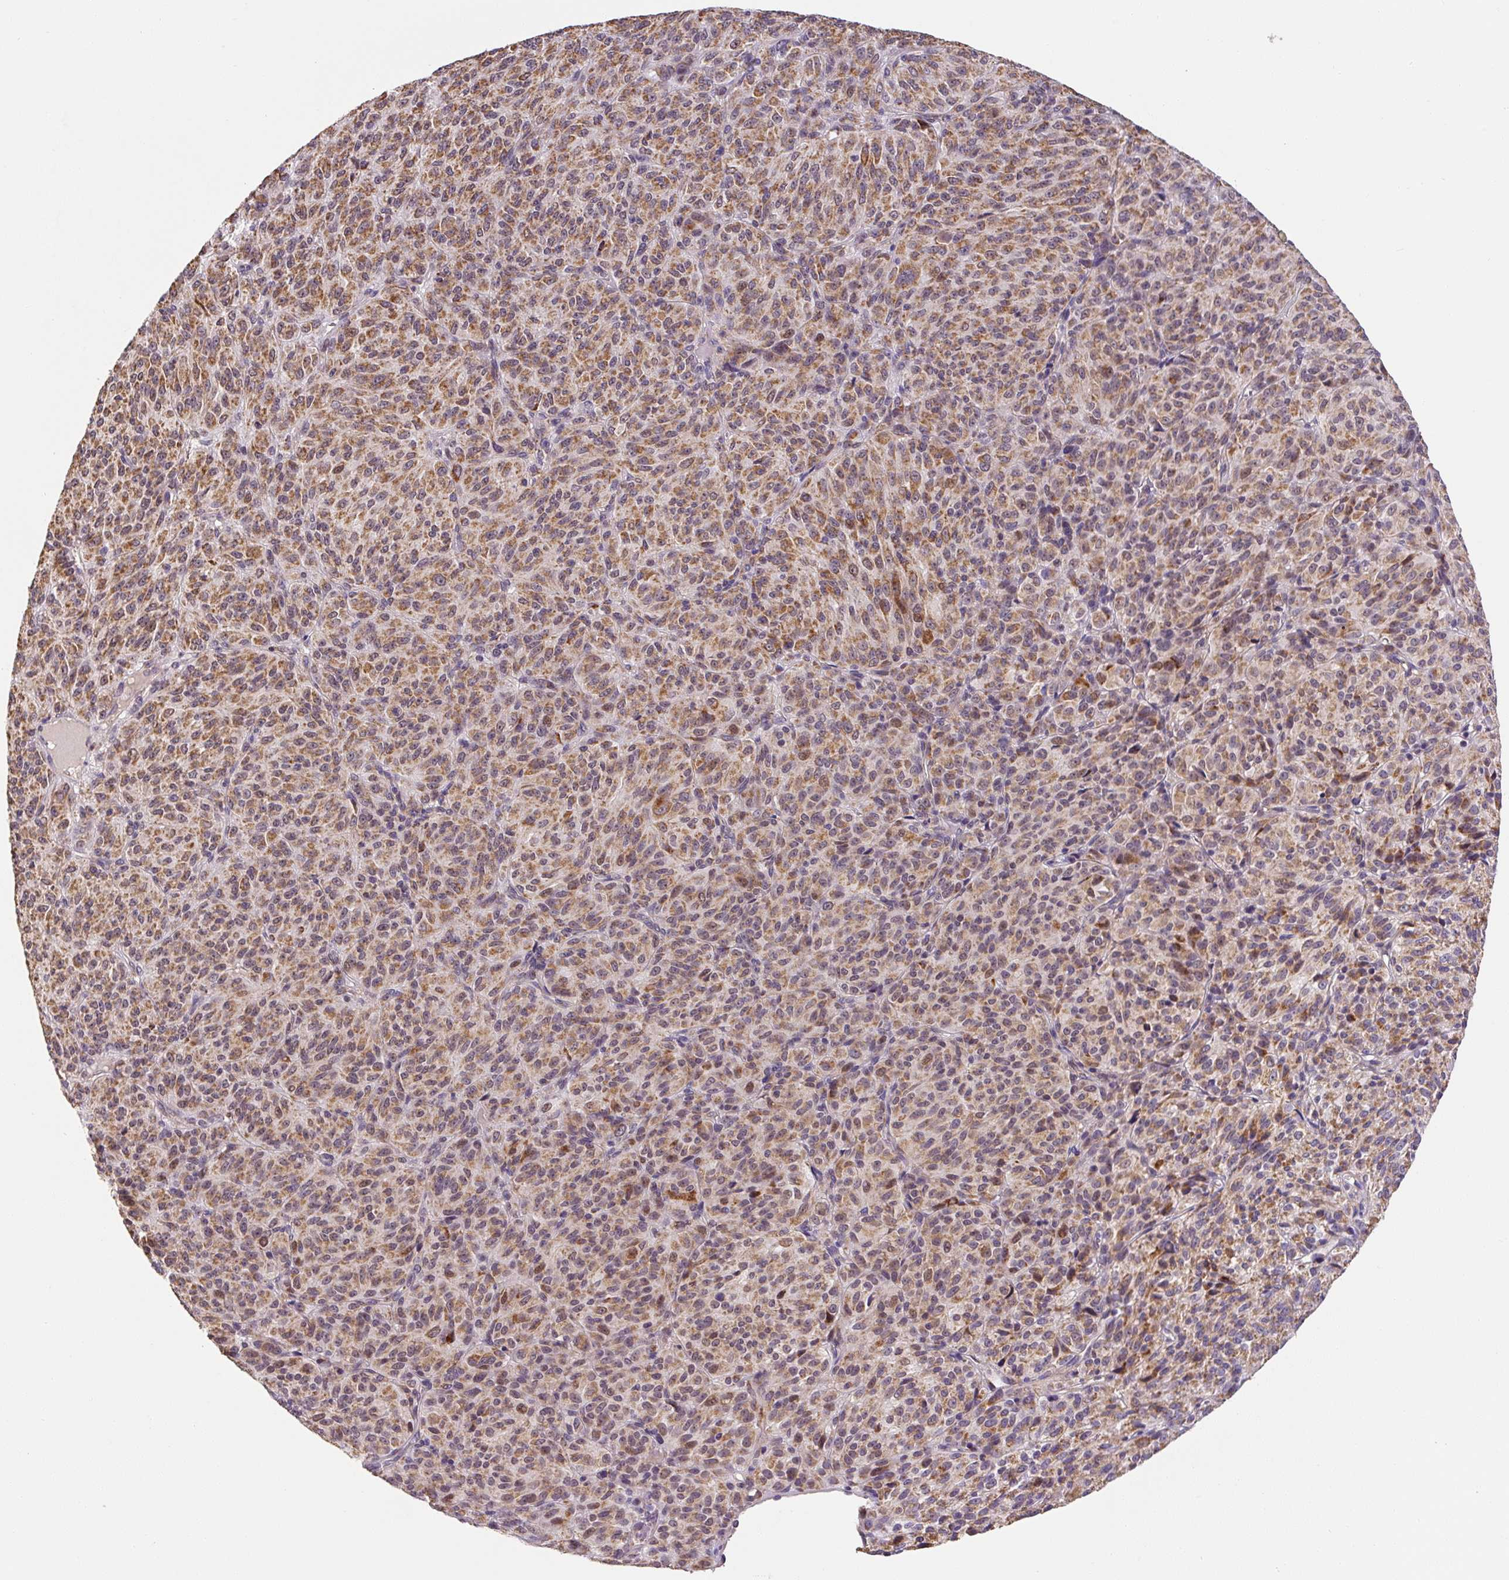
{"staining": {"intensity": "moderate", "quantity": ">75%", "location": "cytoplasmic/membranous"}, "tissue": "melanoma", "cell_type": "Tumor cells", "image_type": "cancer", "snomed": [{"axis": "morphology", "description": "Malignant melanoma, Metastatic site"}, {"axis": "topography", "description": "Brain"}], "caption": "This micrograph demonstrates IHC staining of human melanoma, with medium moderate cytoplasmic/membranous expression in approximately >75% of tumor cells.", "gene": "MFSD9", "patient": {"sex": "female", "age": 56}}